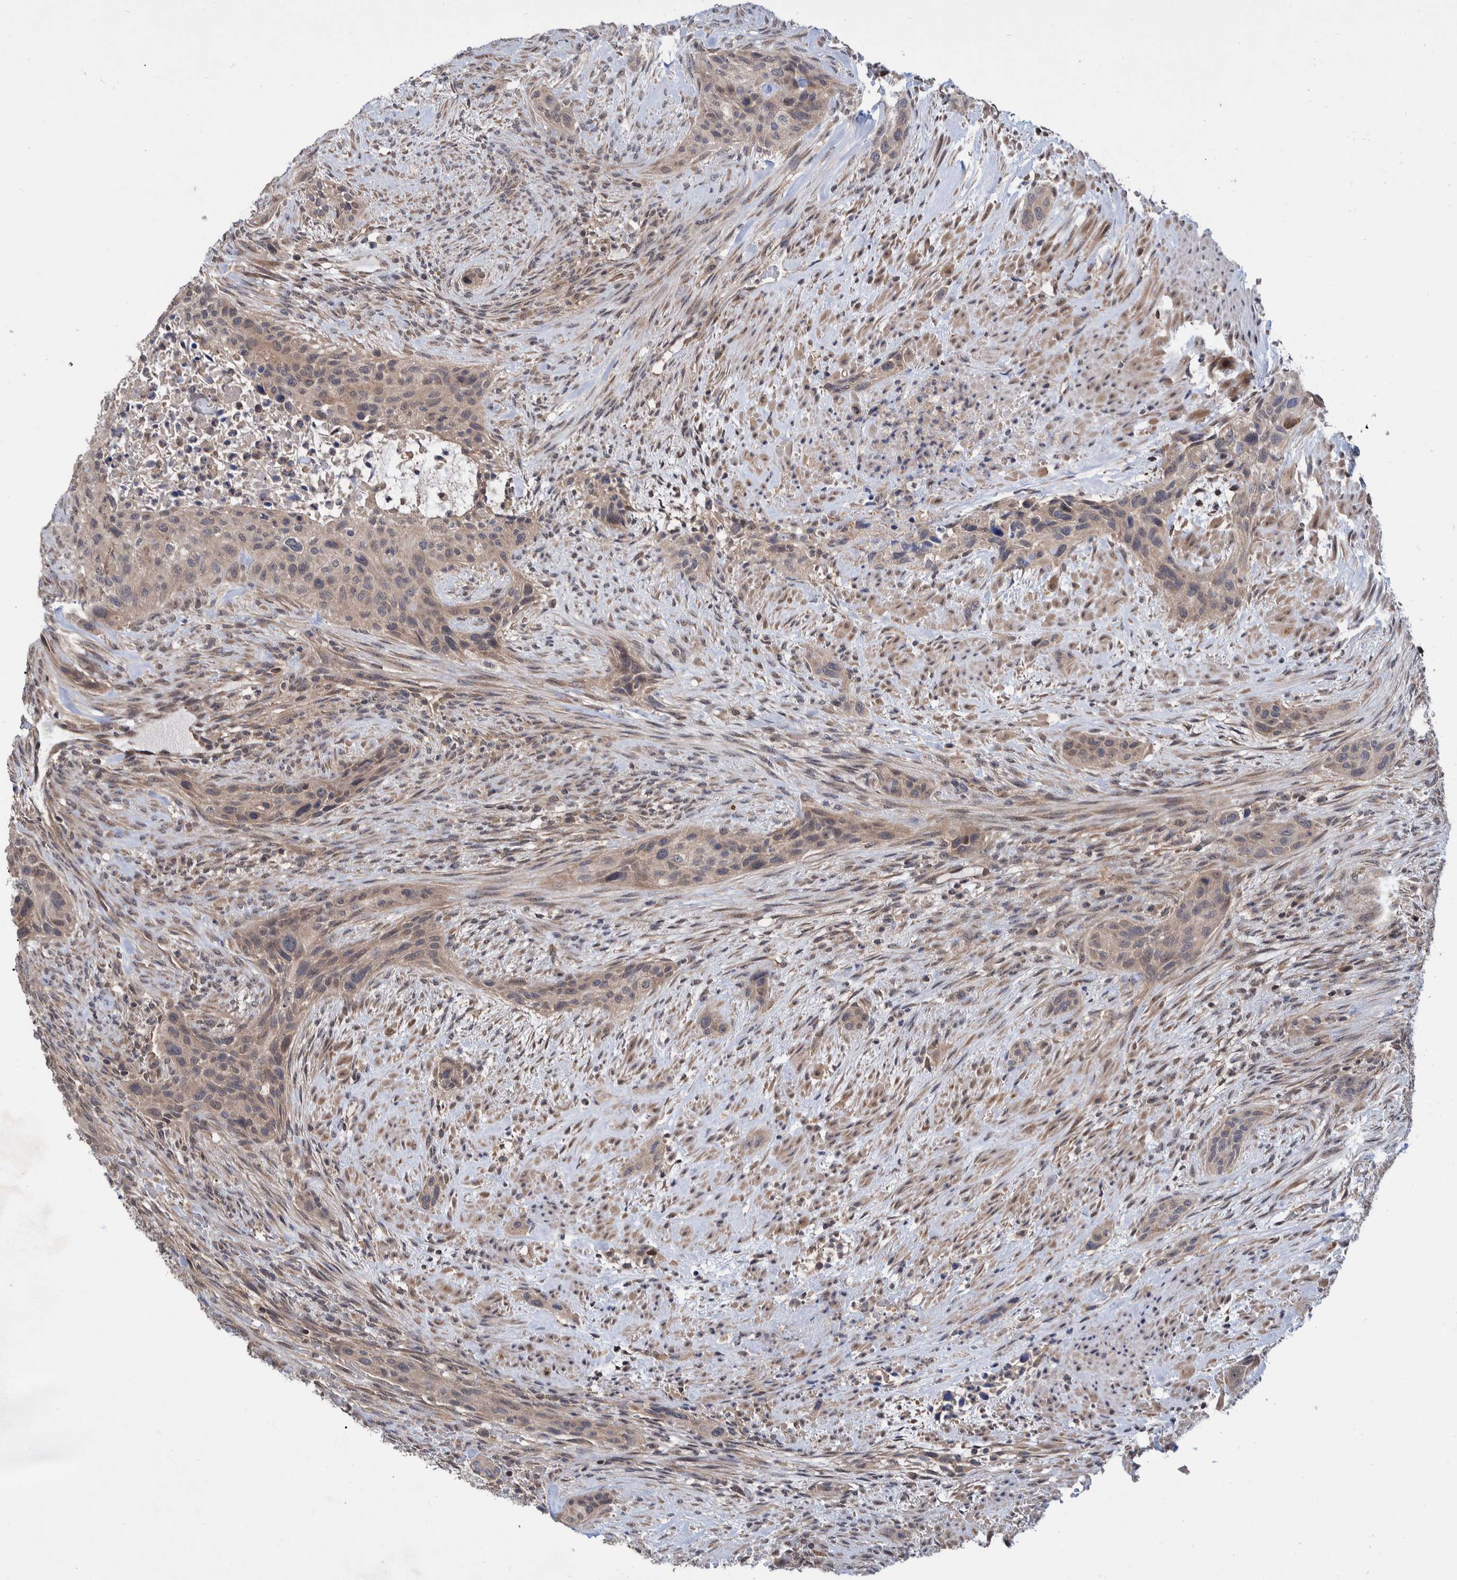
{"staining": {"intensity": "weak", "quantity": ">75%", "location": "cytoplasmic/membranous"}, "tissue": "urothelial cancer", "cell_type": "Tumor cells", "image_type": "cancer", "snomed": [{"axis": "morphology", "description": "Urothelial carcinoma, High grade"}, {"axis": "topography", "description": "Urinary bladder"}], "caption": "Immunohistochemistry (IHC) staining of urothelial cancer, which demonstrates low levels of weak cytoplasmic/membranous staining in approximately >75% of tumor cells indicating weak cytoplasmic/membranous protein positivity. The staining was performed using DAB (brown) for protein detection and nuclei were counterstained in hematoxylin (blue).", "gene": "PLPBP", "patient": {"sex": "male", "age": 35}}